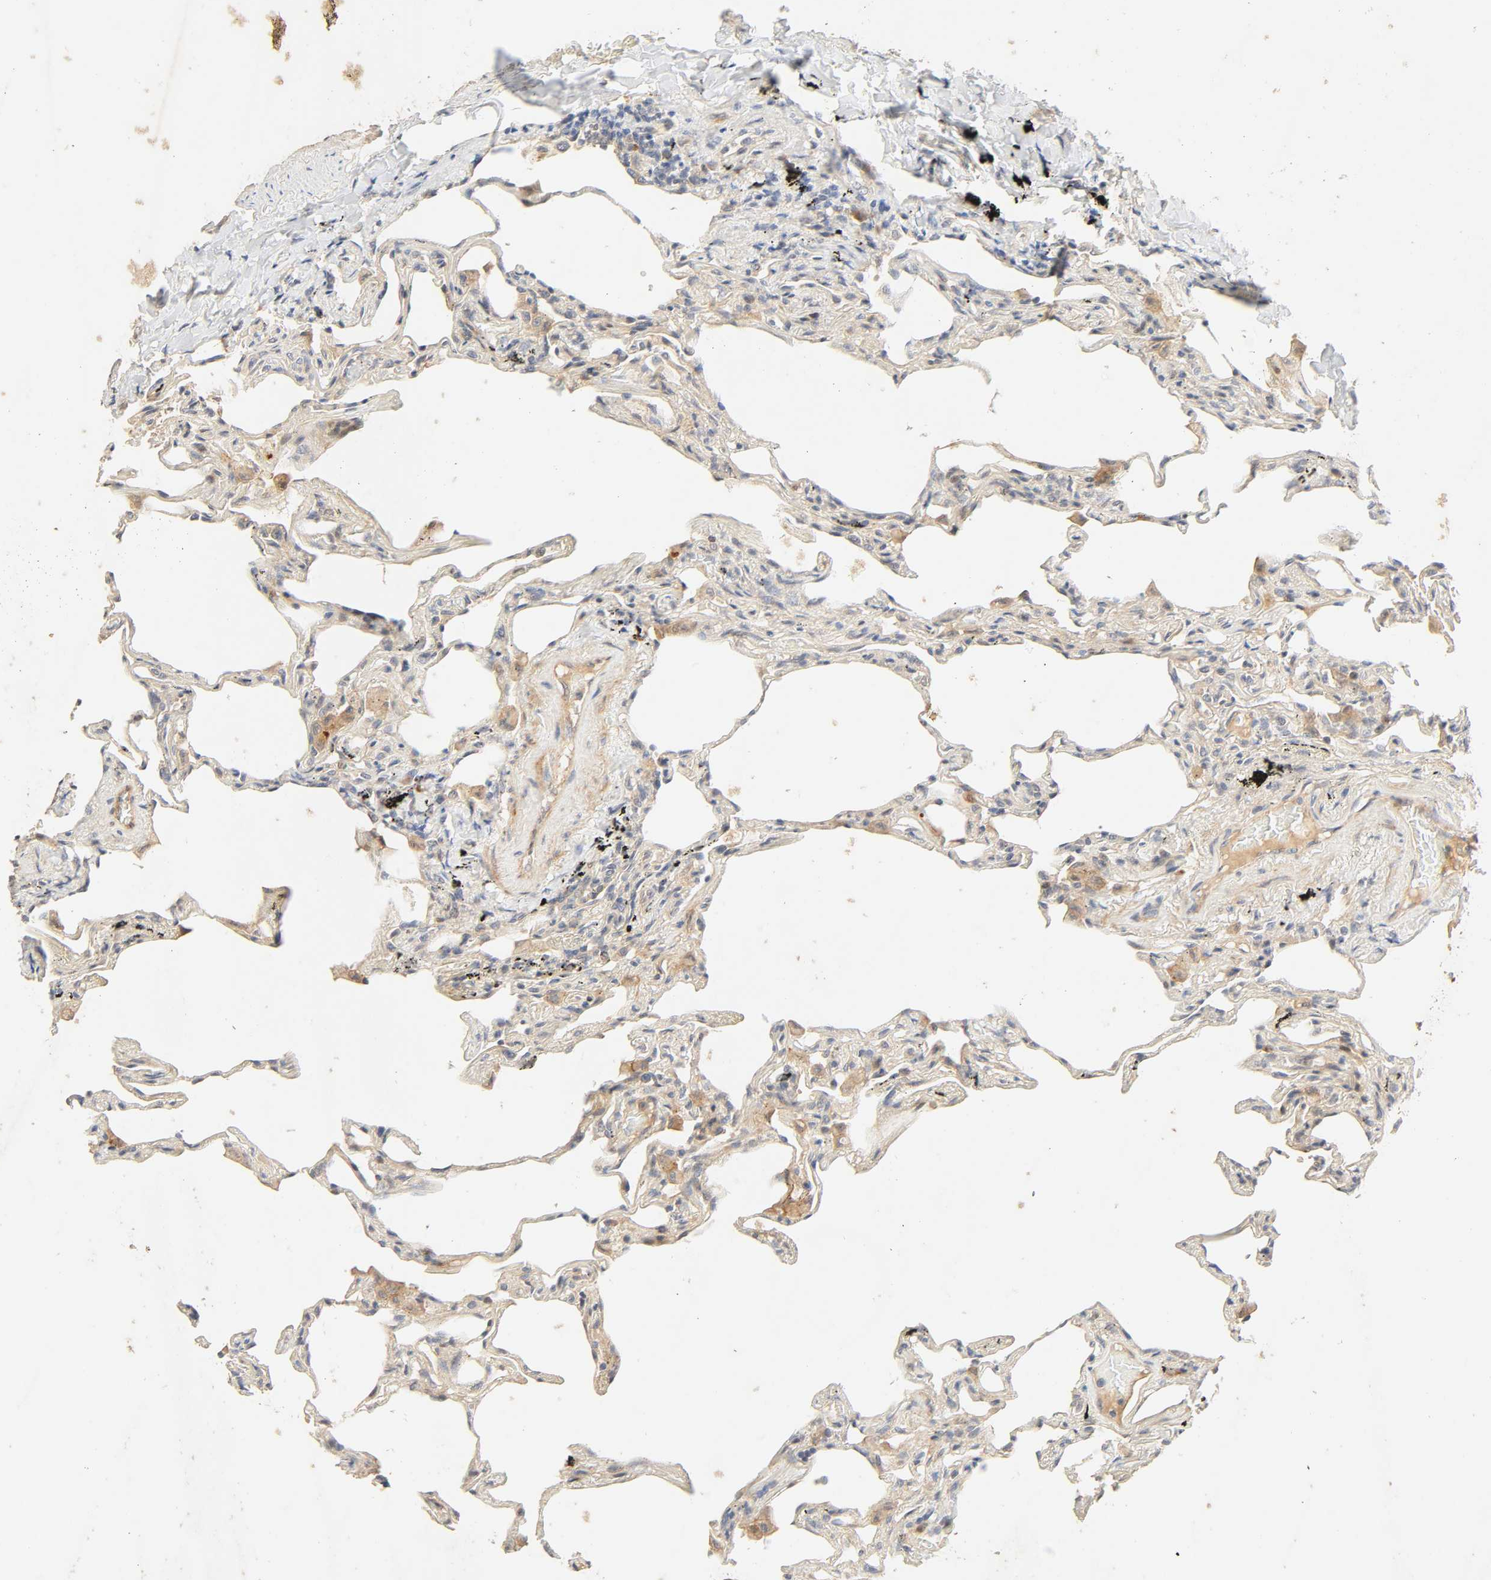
{"staining": {"intensity": "moderate", "quantity": "25%-75%", "location": "cytoplasmic/membranous"}, "tissue": "lung", "cell_type": "Alveolar cells", "image_type": "normal", "snomed": [{"axis": "morphology", "description": "Normal tissue, NOS"}, {"axis": "morphology", "description": "Inflammation, NOS"}, {"axis": "topography", "description": "Lung"}], "caption": "Immunohistochemical staining of normal human lung displays moderate cytoplasmic/membranous protein expression in about 25%-75% of alveolar cells.", "gene": "CACNA1G", "patient": {"sex": "male", "age": 69}}